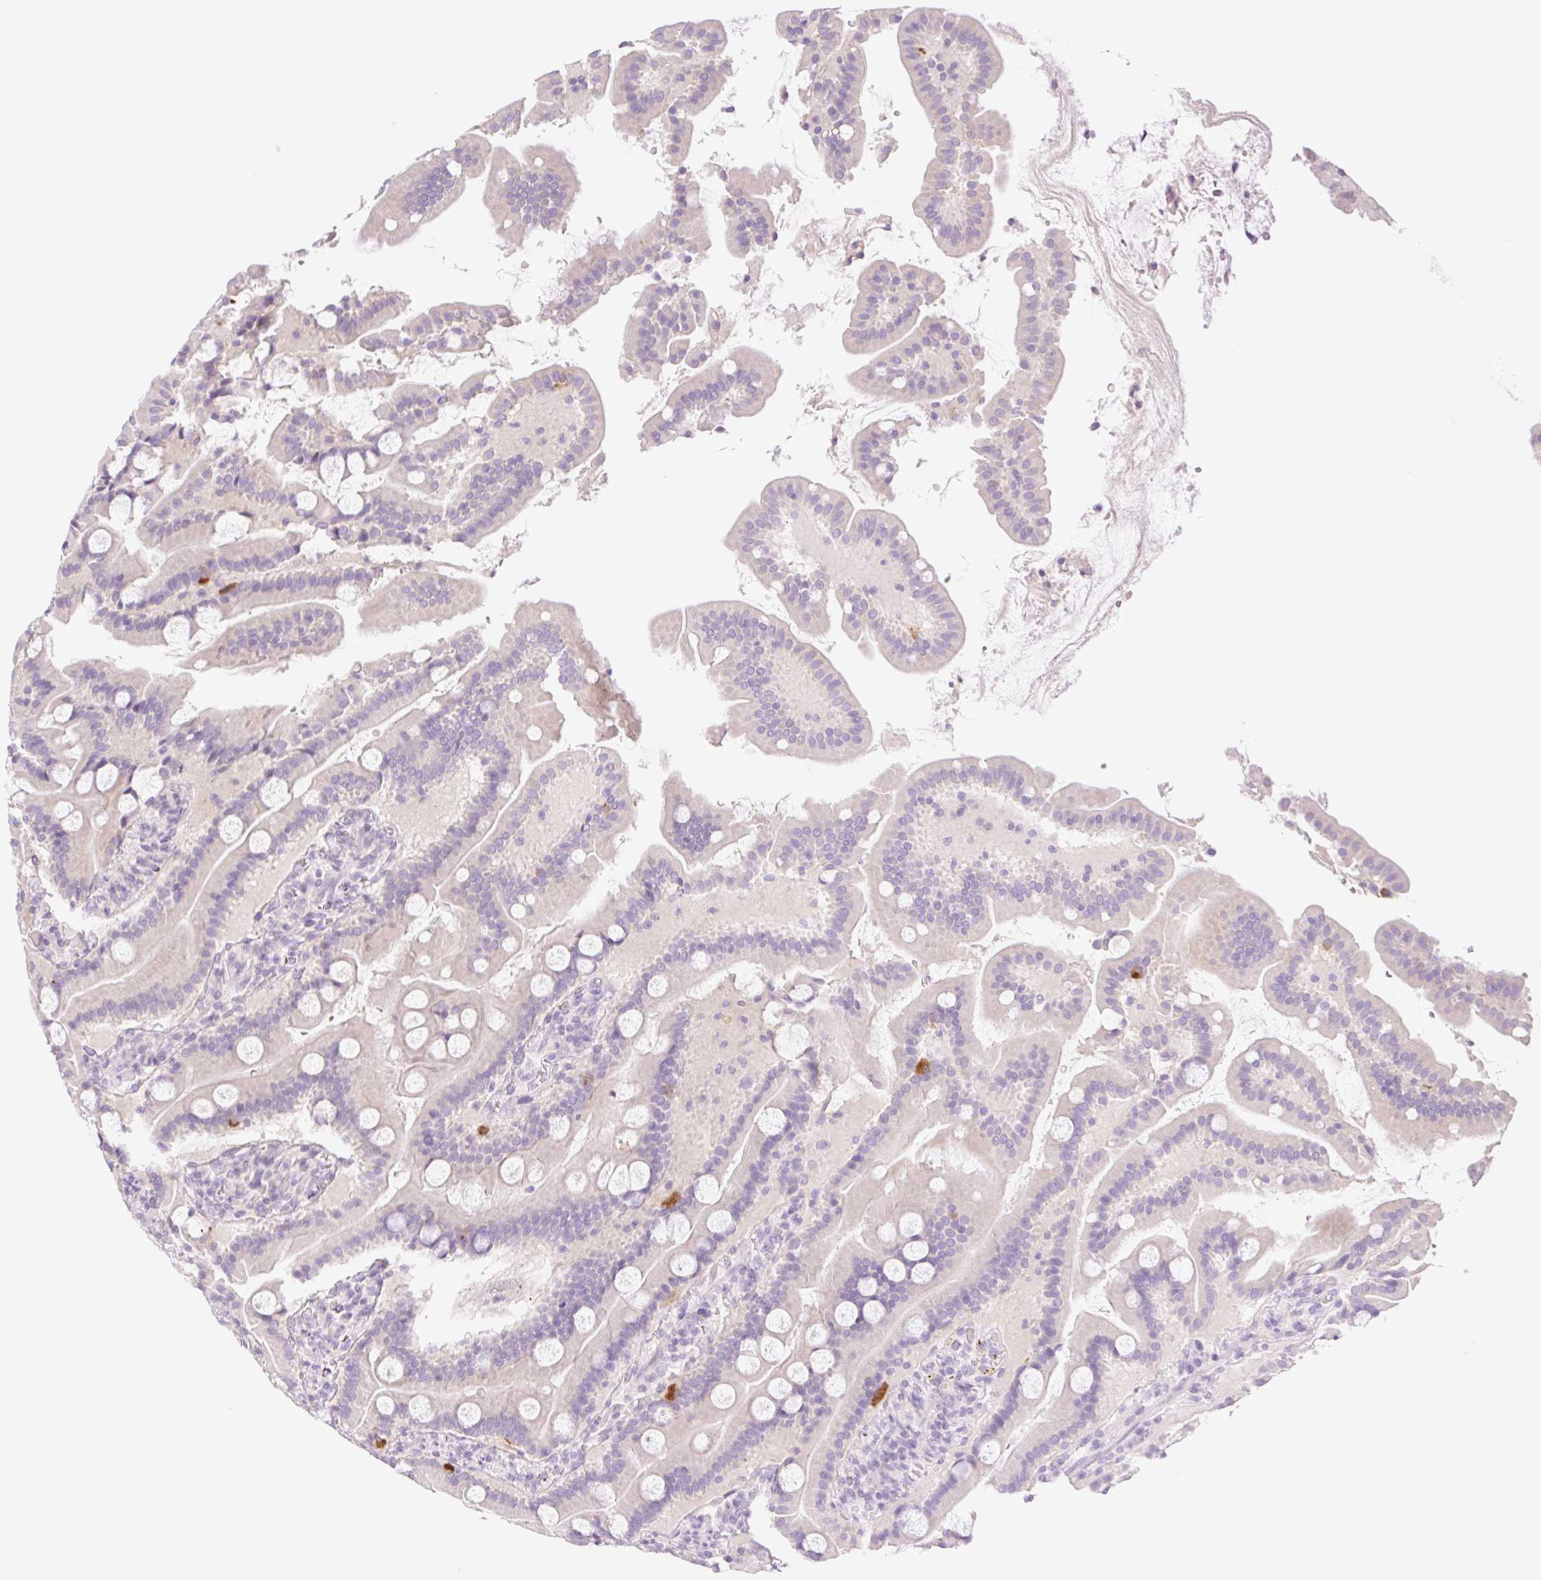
{"staining": {"intensity": "negative", "quantity": "none", "location": "none"}, "tissue": "duodenum", "cell_type": "Glandular cells", "image_type": "normal", "snomed": [{"axis": "morphology", "description": "Normal tissue, NOS"}, {"axis": "topography", "description": "Duodenum"}], "caption": "Micrograph shows no significant protein positivity in glandular cells of unremarkable duodenum. (DAB IHC visualized using brightfield microscopy, high magnification).", "gene": "TBX15", "patient": {"sex": "male", "age": 55}}